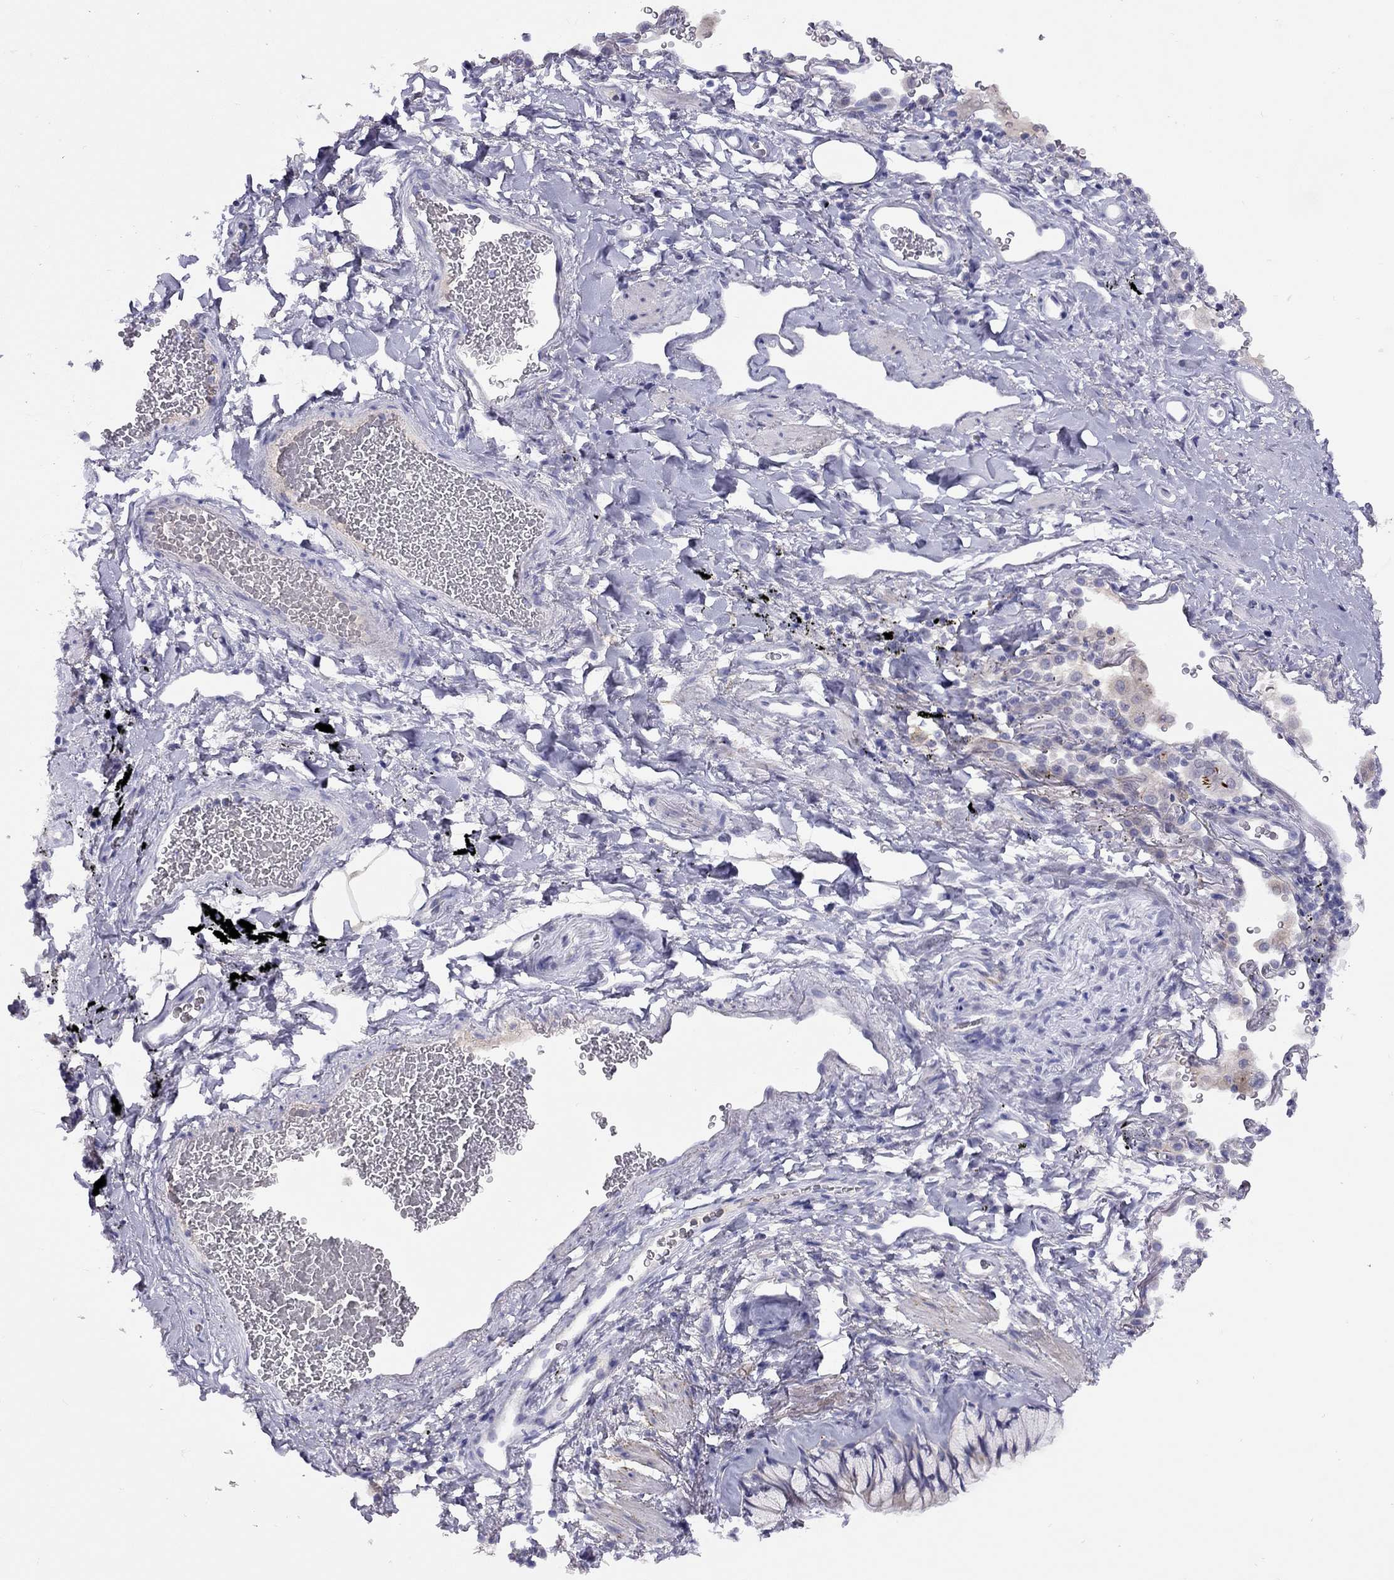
{"staining": {"intensity": "negative", "quantity": "none", "location": "none"}, "tissue": "soft tissue", "cell_type": "Fibroblasts", "image_type": "normal", "snomed": [{"axis": "morphology", "description": "Normal tissue, NOS"}, {"axis": "morphology", "description": "Adenocarcinoma, NOS"}, {"axis": "topography", "description": "Cartilage tissue"}, {"axis": "topography", "description": "Lung"}], "caption": "This image is of benign soft tissue stained with immunohistochemistry to label a protein in brown with the nuclei are counter-stained blue. There is no staining in fibroblasts.", "gene": "CPNE4", "patient": {"sex": "male", "age": 59}}